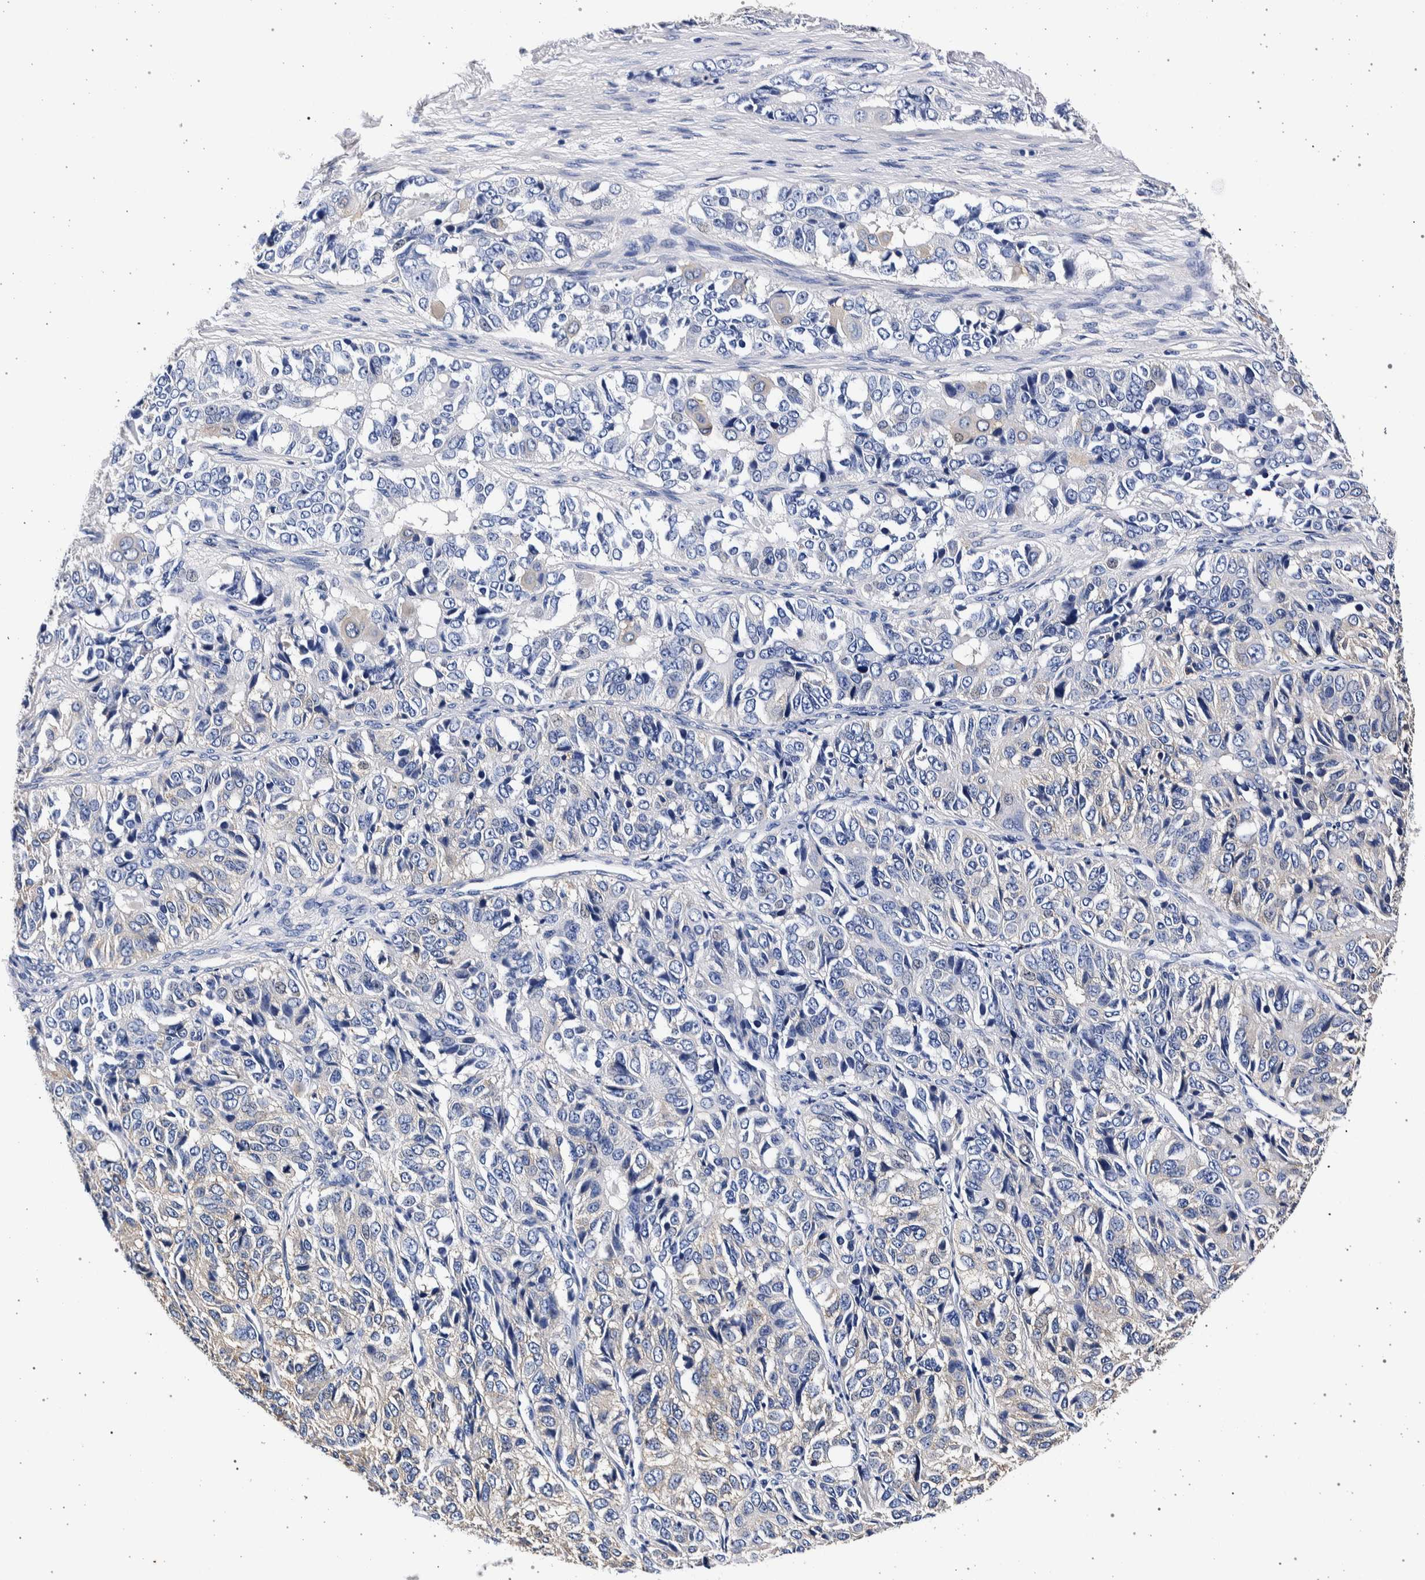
{"staining": {"intensity": "negative", "quantity": "none", "location": "none"}, "tissue": "ovarian cancer", "cell_type": "Tumor cells", "image_type": "cancer", "snomed": [{"axis": "morphology", "description": "Carcinoma, endometroid"}, {"axis": "topography", "description": "Ovary"}], "caption": "This is an immunohistochemistry (IHC) image of human endometroid carcinoma (ovarian). There is no staining in tumor cells.", "gene": "NIBAN2", "patient": {"sex": "female", "age": 51}}